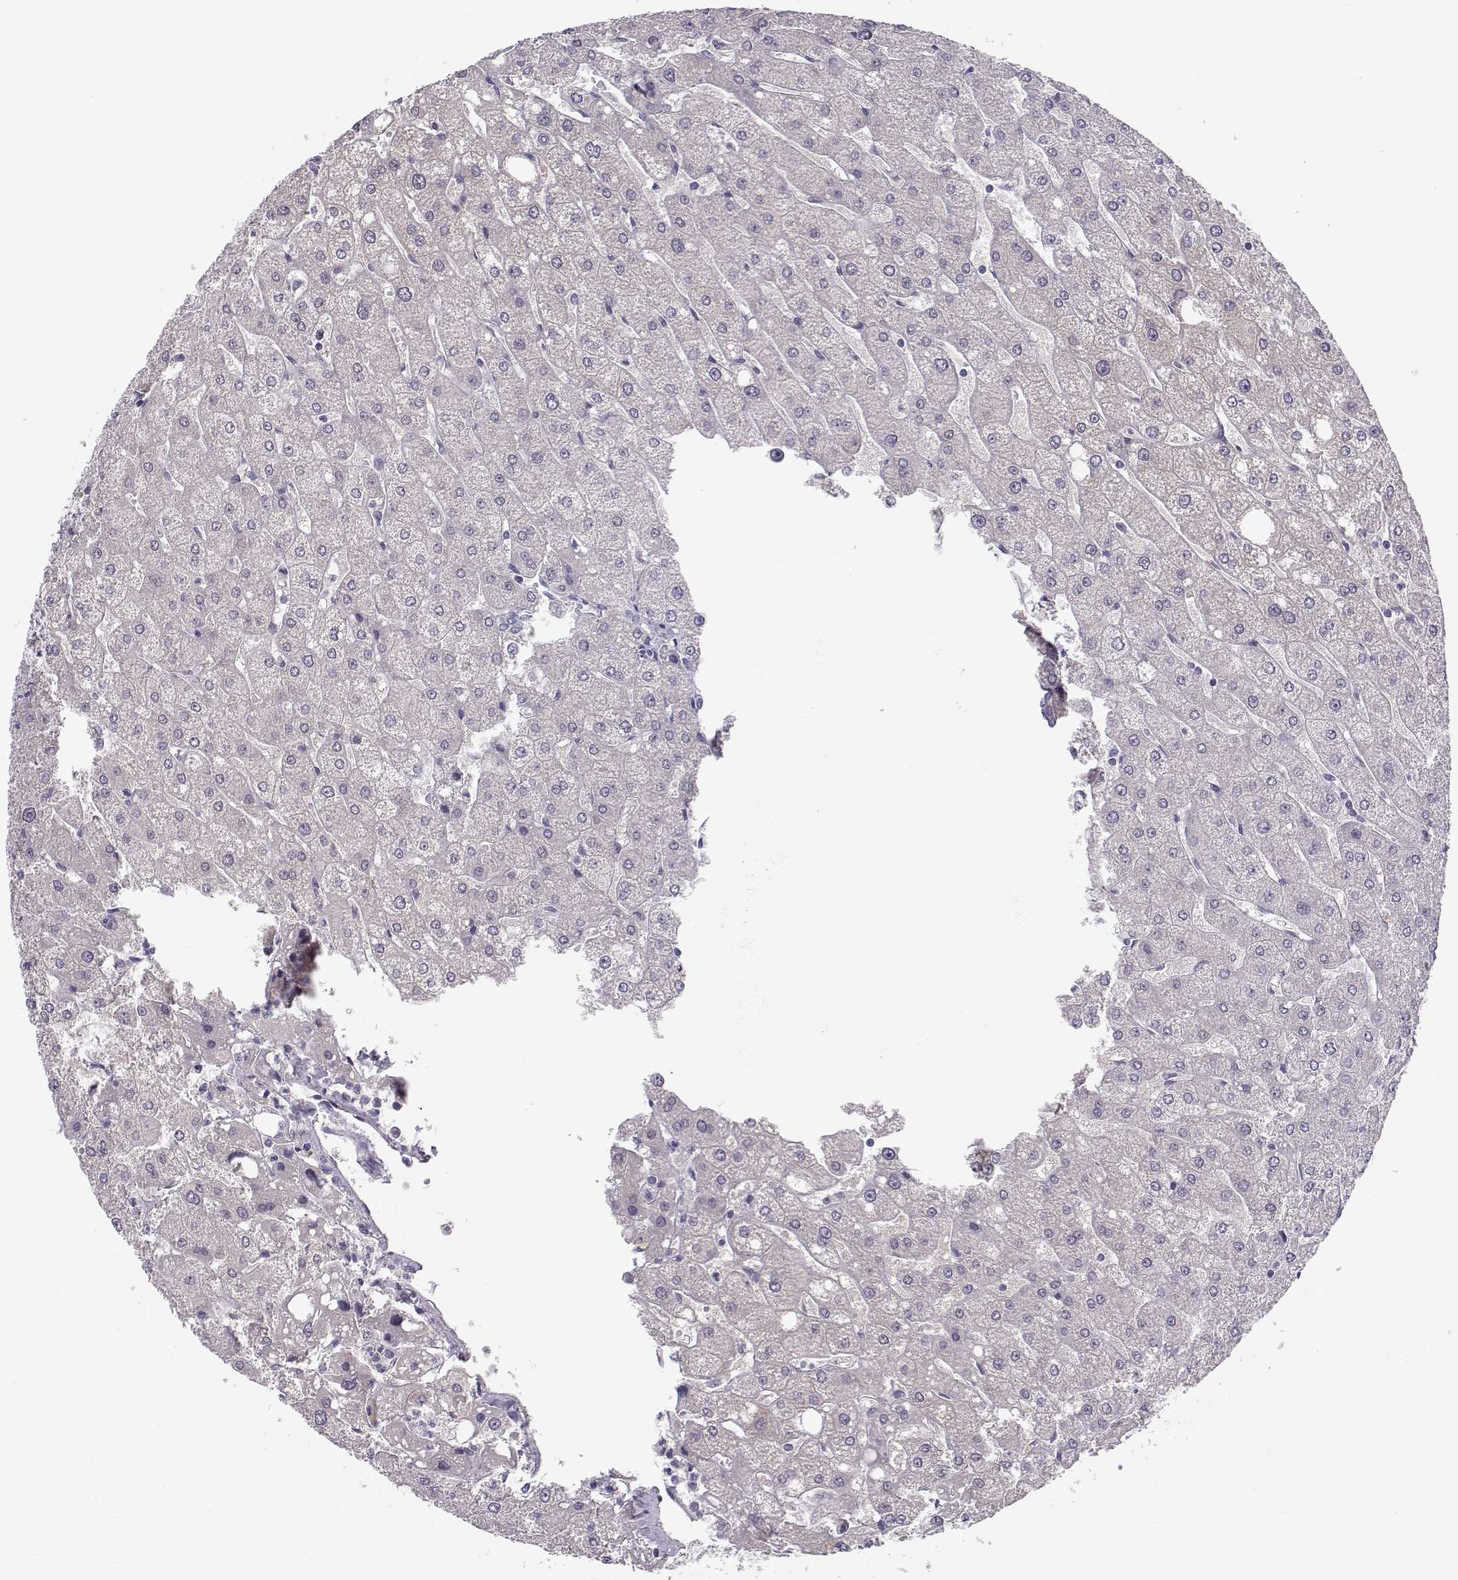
{"staining": {"intensity": "negative", "quantity": "none", "location": "none"}, "tissue": "liver", "cell_type": "Cholangiocytes", "image_type": "normal", "snomed": [{"axis": "morphology", "description": "Normal tissue, NOS"}, {"axis": "topography", "description": "Liver"}], "caption": "Immunohistochemistry micrograph of normal liver: liver stained with DAB (3,3'-diaminobenzidine) displays no significant protein positivity in cholangiocytes.", "gene": "C16orf86", "patient": {"sex": "male", "age": 67}}